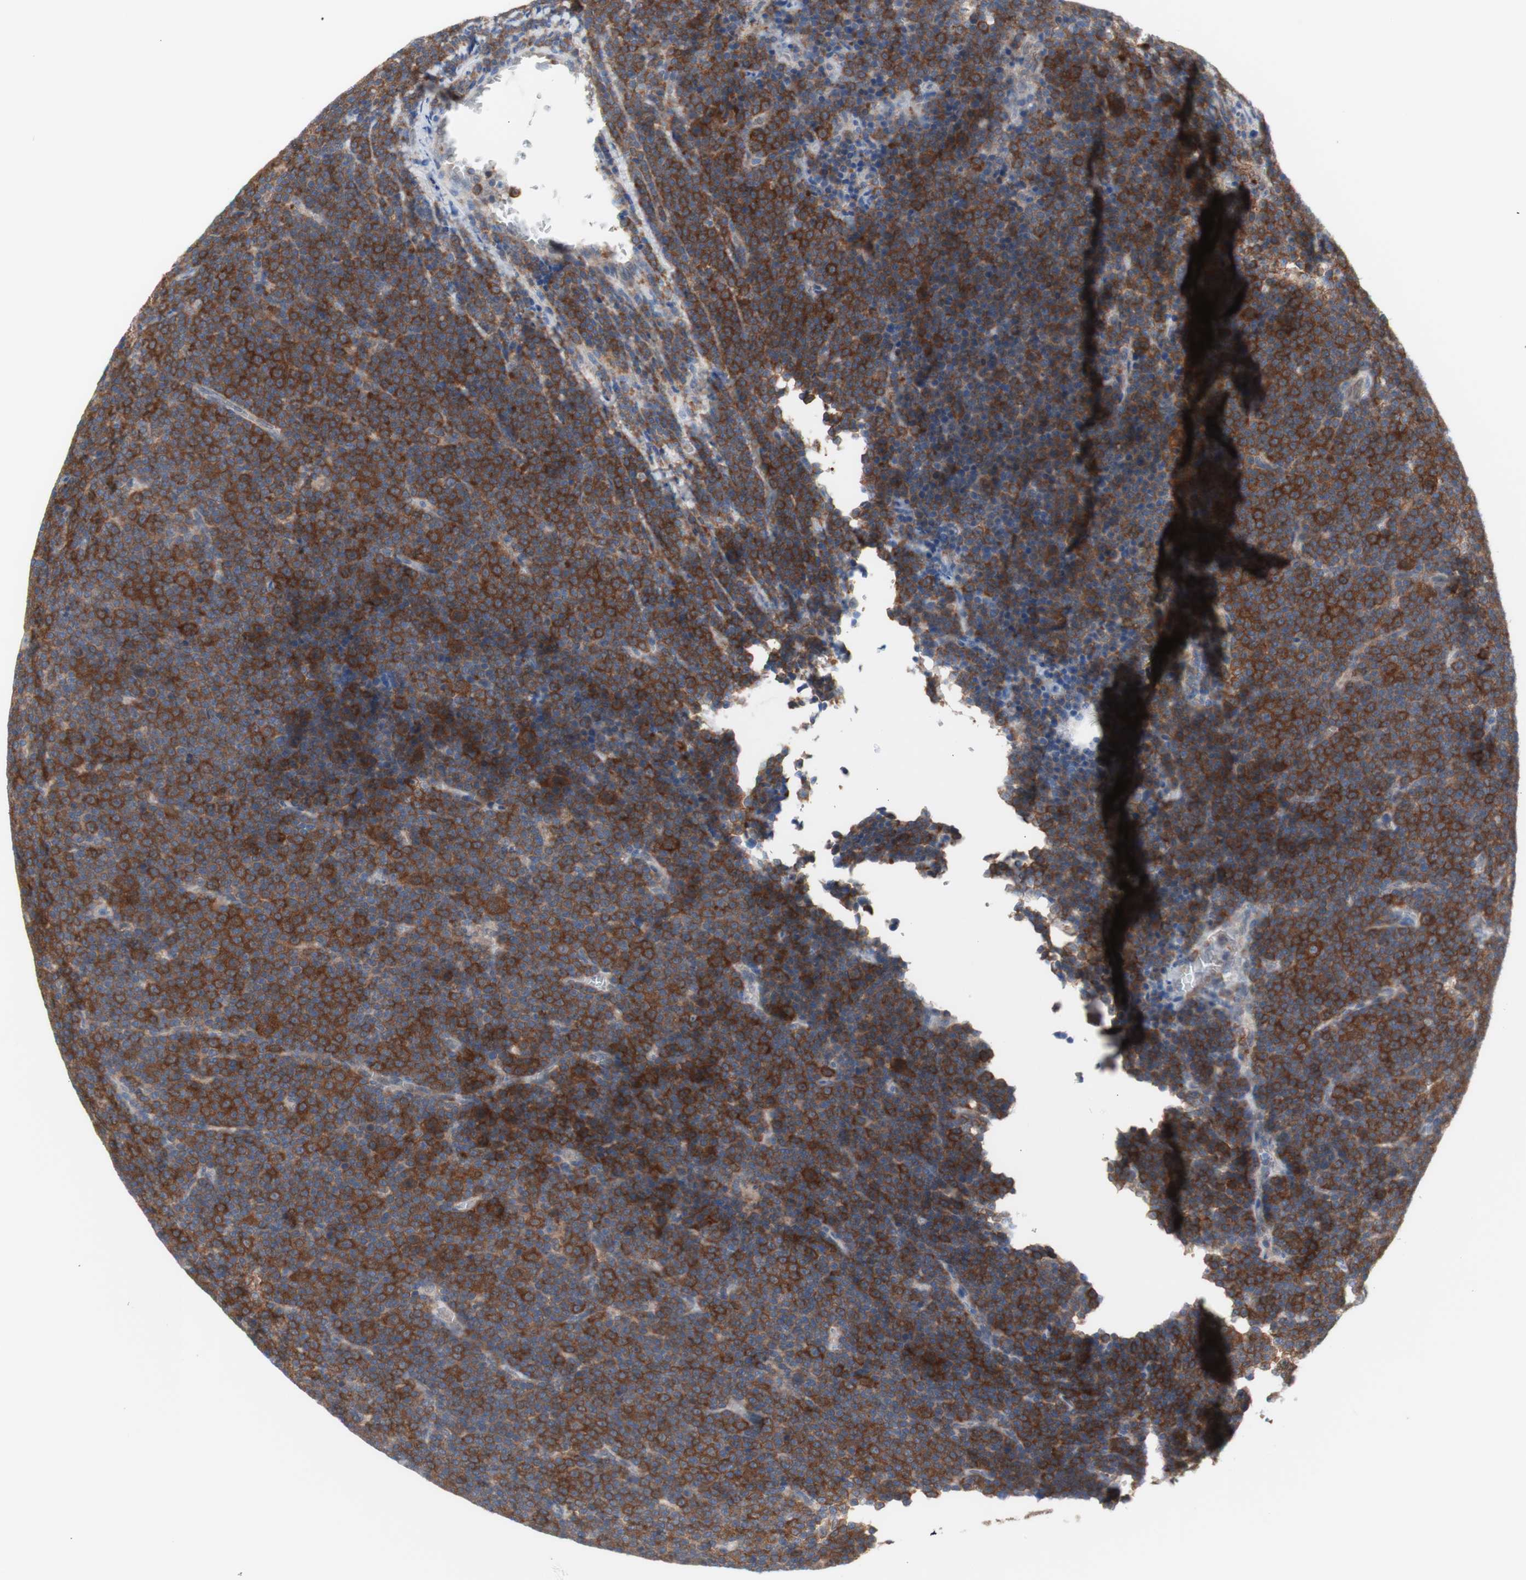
{"staining": {"intensity": "moderate", "quantity": ">75%", "location": "cytoplasmic/membranous"}, "tissue": "lymphoma", "cell_type": "Tumor cells", "image_type": "cancer", "snomed": [{"axis": "morphology", "description": "Malignant lymphoma, non-Hodgkin's type, Low grade"}, {"axis": "topography", "description": "Lymph node"}], "caption": "Brown immunohistochemical staining in human low-grade malignant lymphoma, non-Hodgkin's type displays moderate cytoplasmic/membranous staining in approximately >75% of tumor cells. The protein is stained brown, and the nuclei are stained in blue (DAB (3,3'-diaminobenzidine) IHC with brightfield microscopy, high magnification).", "gene": "PRMT5", "patient": {"sex": "female", "age": 67}}